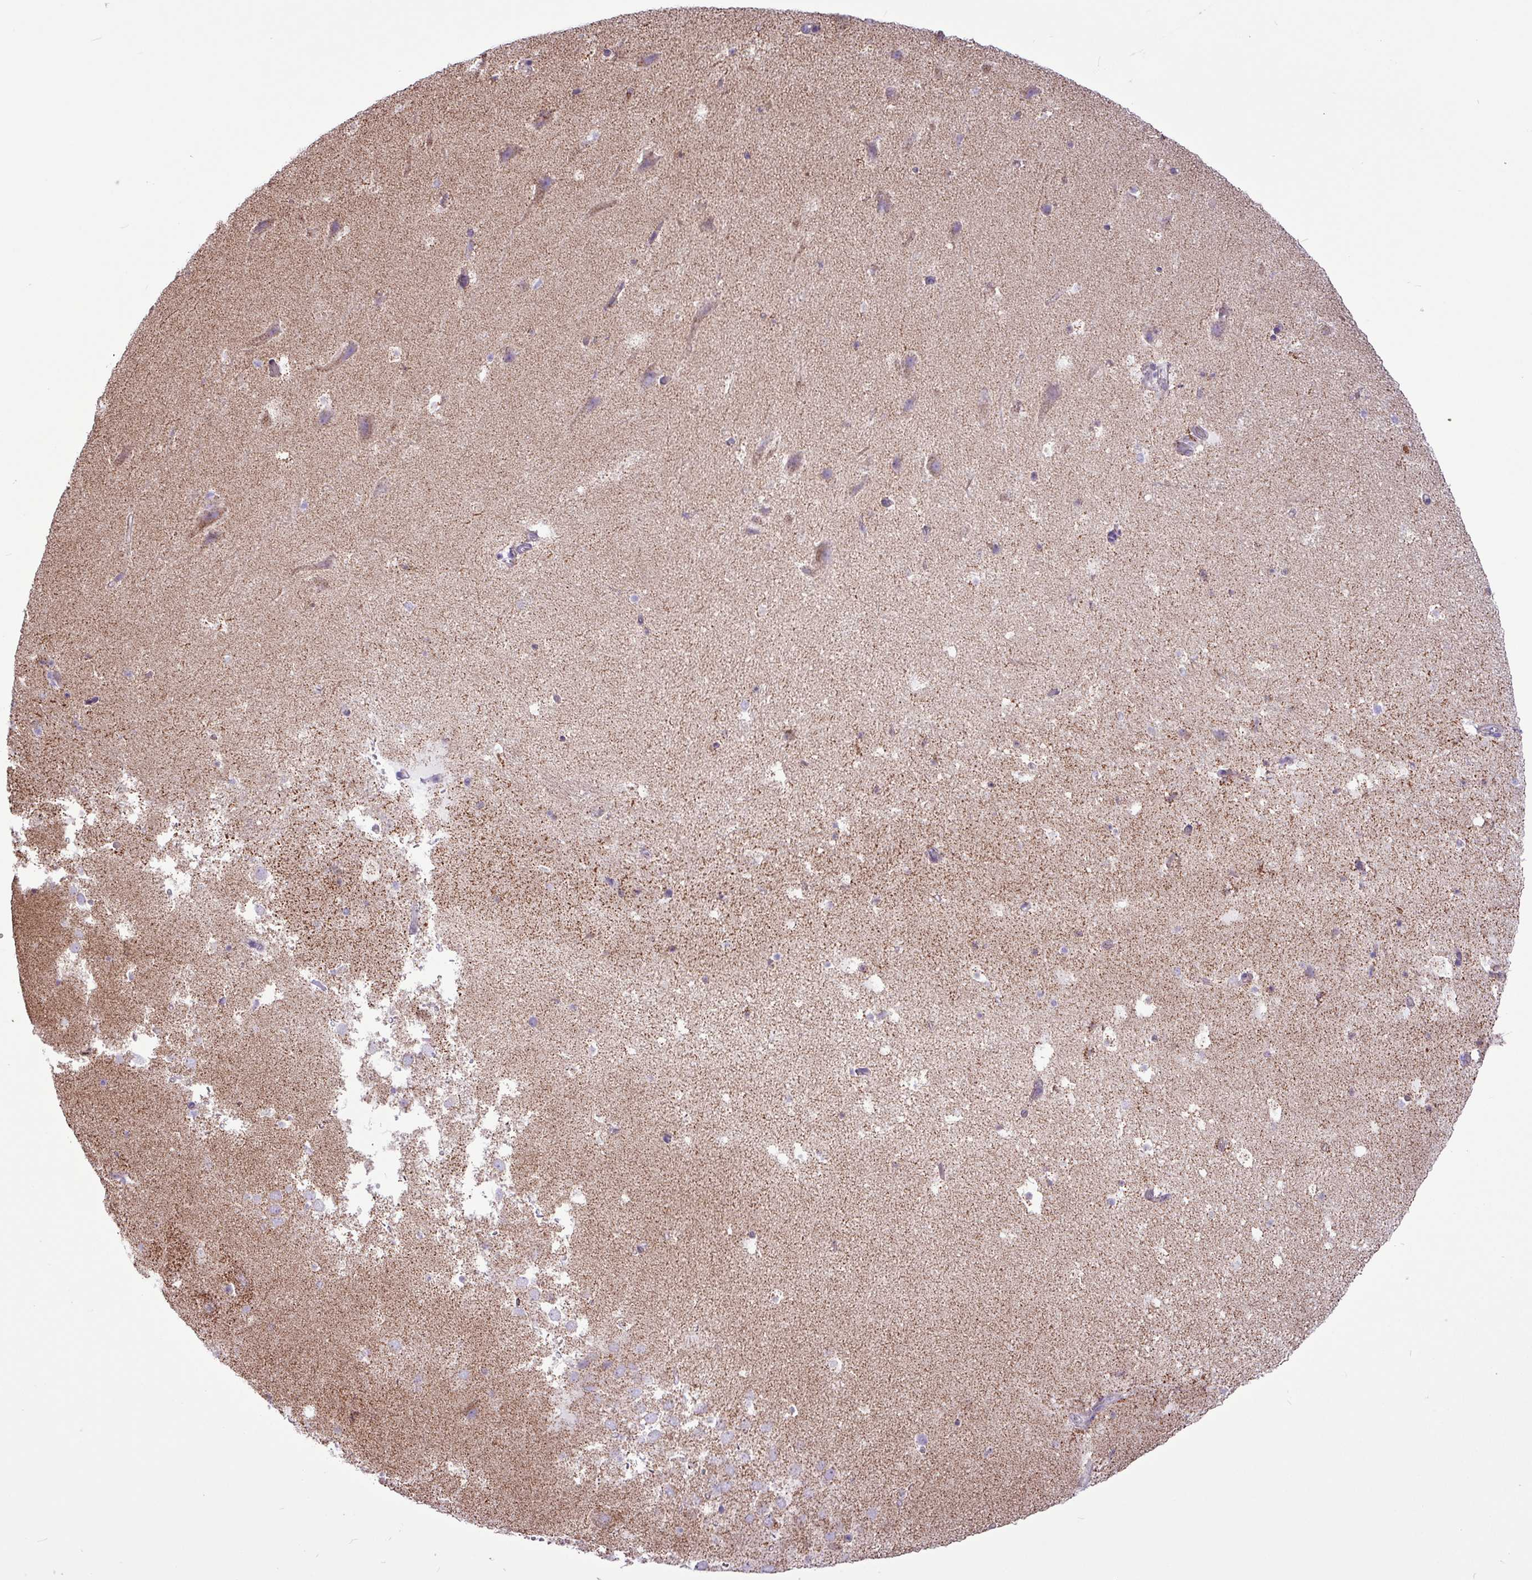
{"staining": {"intensity": "moderate", "quantity": "<25%", "location": "cytoplasmic/membranous"}, "tissue": "hippocampus", "cell_type": "Glial cells", "image_type": "normal", "snomed": [{"axis": "morphology", "description": "Normal tissue, NOS"}, {"axis": "topography", "description": "Hippocampus"}], "caption": "Brown immunohistochemical staining in unremarkable human hippocampus exhibits moderate cytoplasmic/membranous expression in approximately <25% of glial cells. (DAB IHC with brightfield microscopy, high magnification).", "gene": "RTL3", "patient": {"sex": "male", "age": 37}}